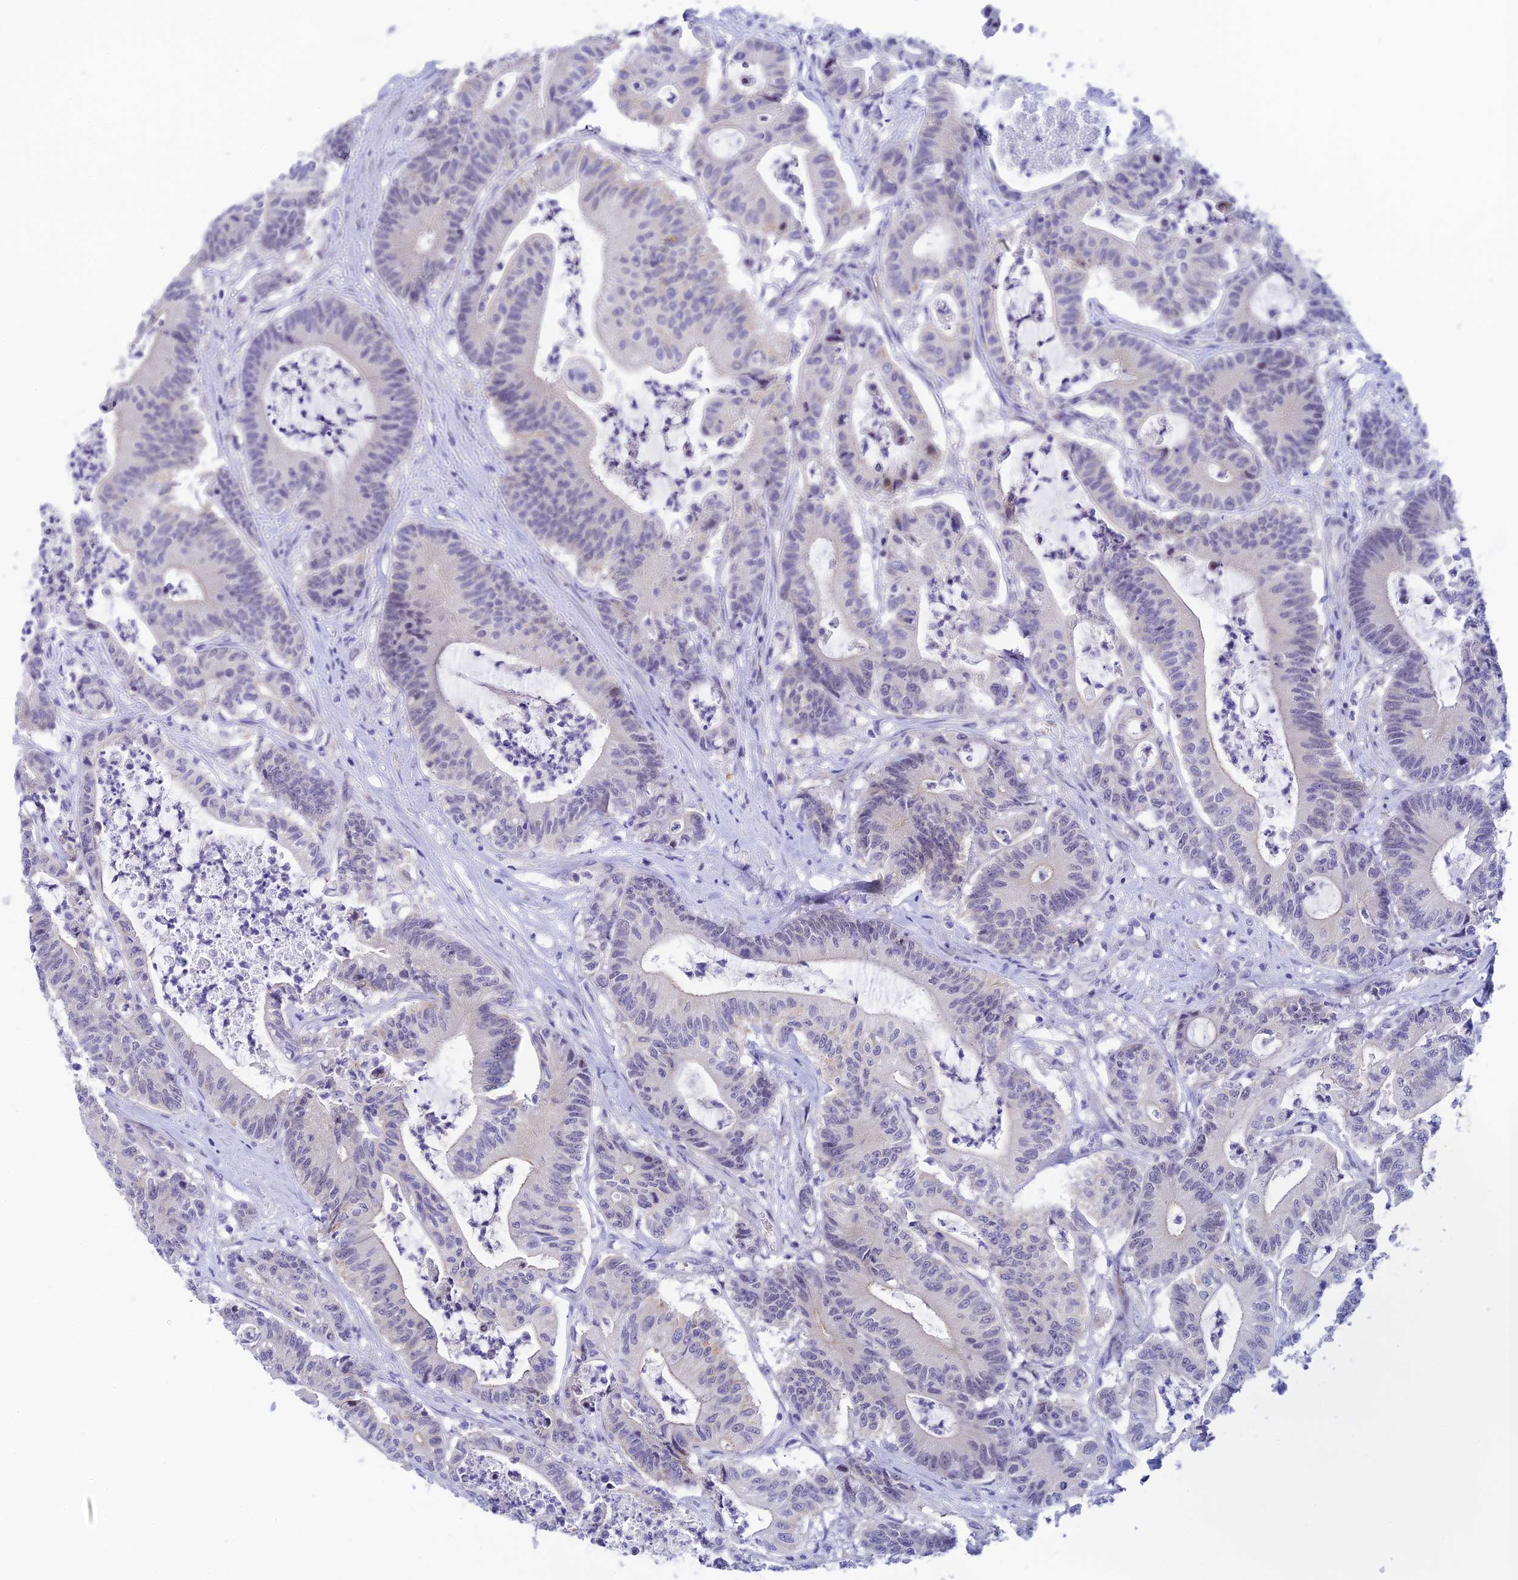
{"staining": {"intensity": "negative", "quantity": "none", "location": "none"}, "tissue": "colorectal cancer", "cell_type": "Tumor cells", "image_type": "cancer", "snomed": [{"axis": "morphology", "description": "Adenocarcinoma, NOS"}, {"axis": "topography", "description": "Colon"}], "caption": "This is a photomicrograph of immunohistochemistry (IHC) staining of adenocarcinoma (colorectal), which shows no positivity in tumor cells.", "gene": "RASGEF1B", "patient": {"sex": "female", "age": 84}}